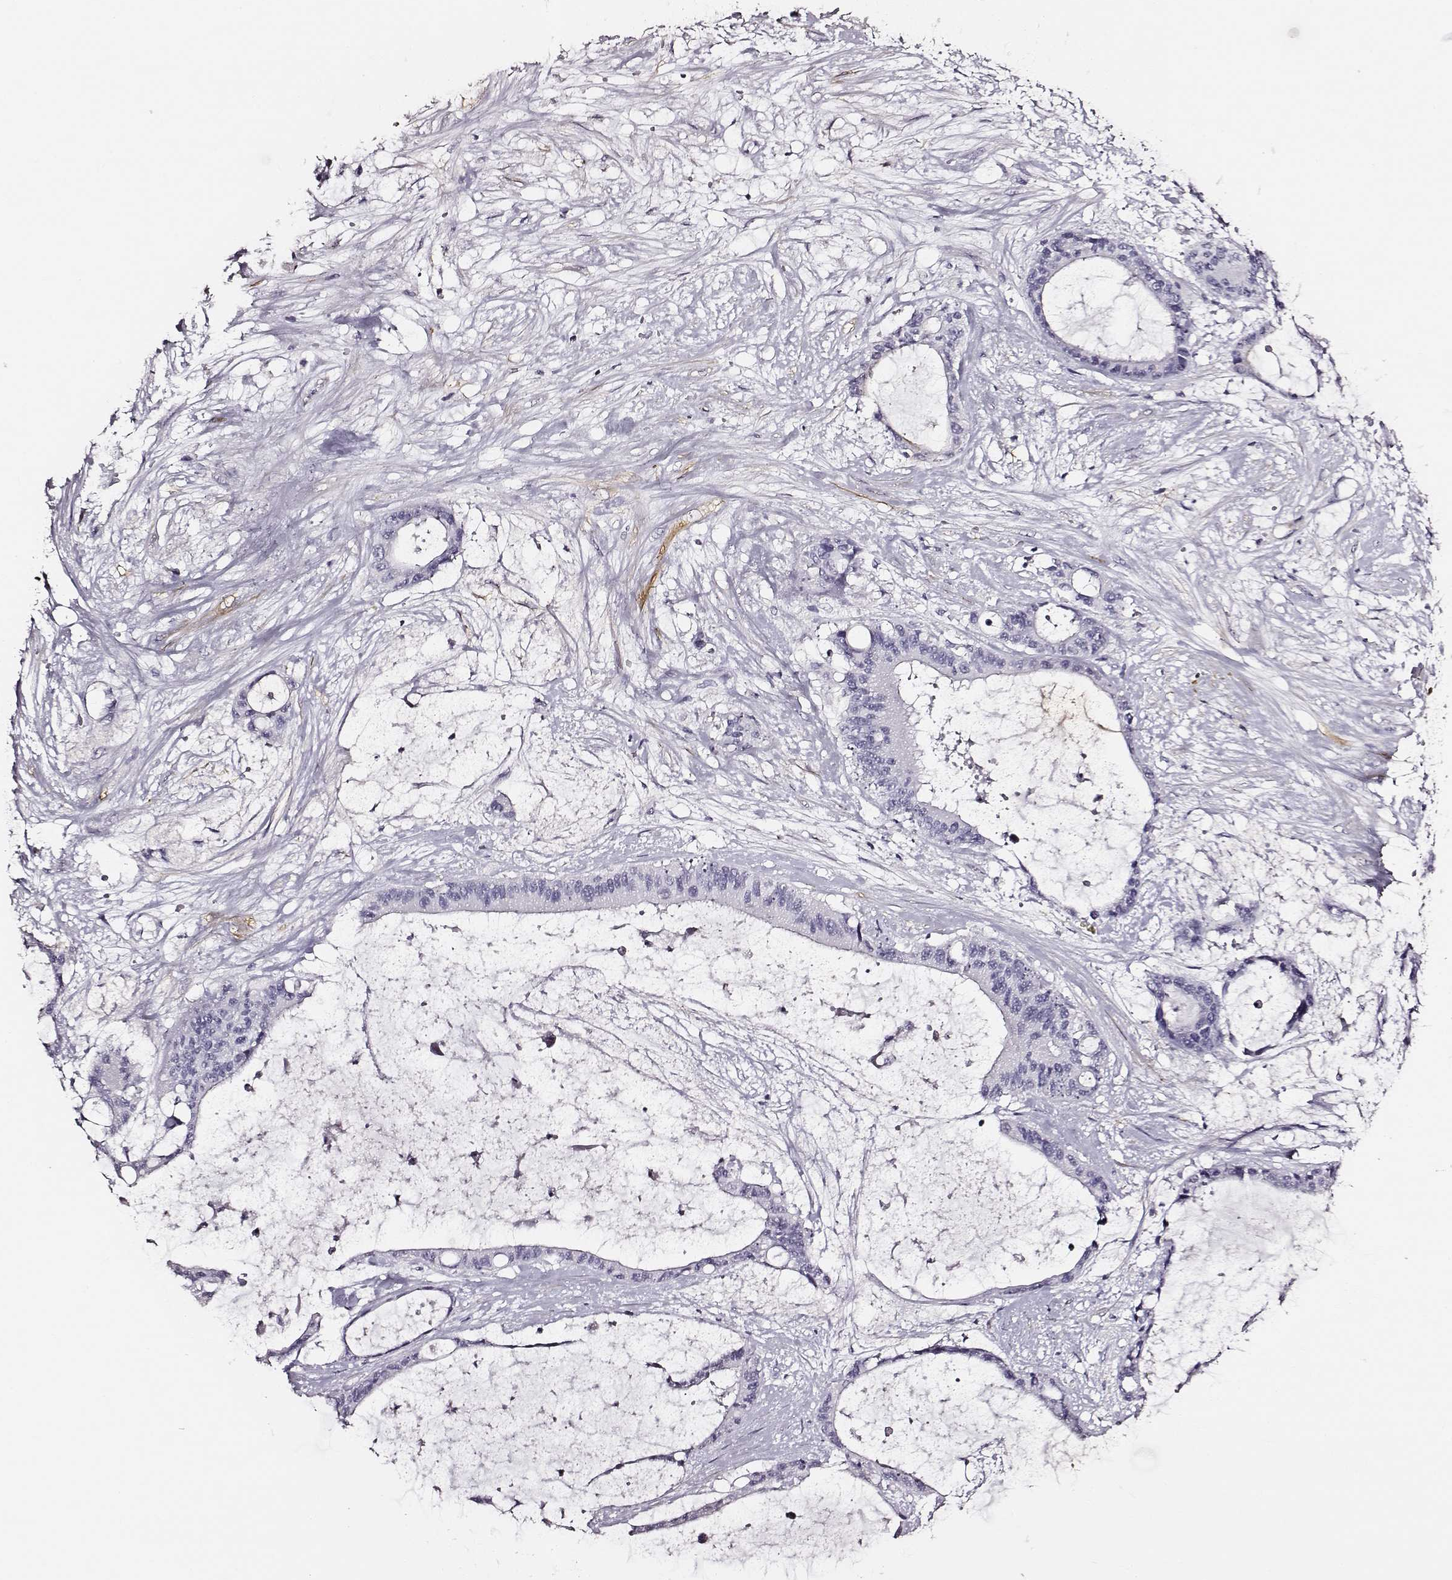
{"staining": {"intensity": "negative", "quantity": "none", "location": "none"}, "tissue": "liver cancer", "cell_type": "Tumor cells", "image_type": "cancer", "snomed": [{"axis": "morphology", "description": "Normal tissue, NOS"}, {"axis": "morphology", "description": "Cholangiocarcinoma"}, {"axis": "topography", "description": "Liver"}, {"axis": "topography", "description": "Peripheral nerve tissue"}], "caption": "Tumor cells show no significant staining in cholangiocarcinoma (liver).", "gene": "DPEP1", "patient": {"sex": "female", "age": 73}}